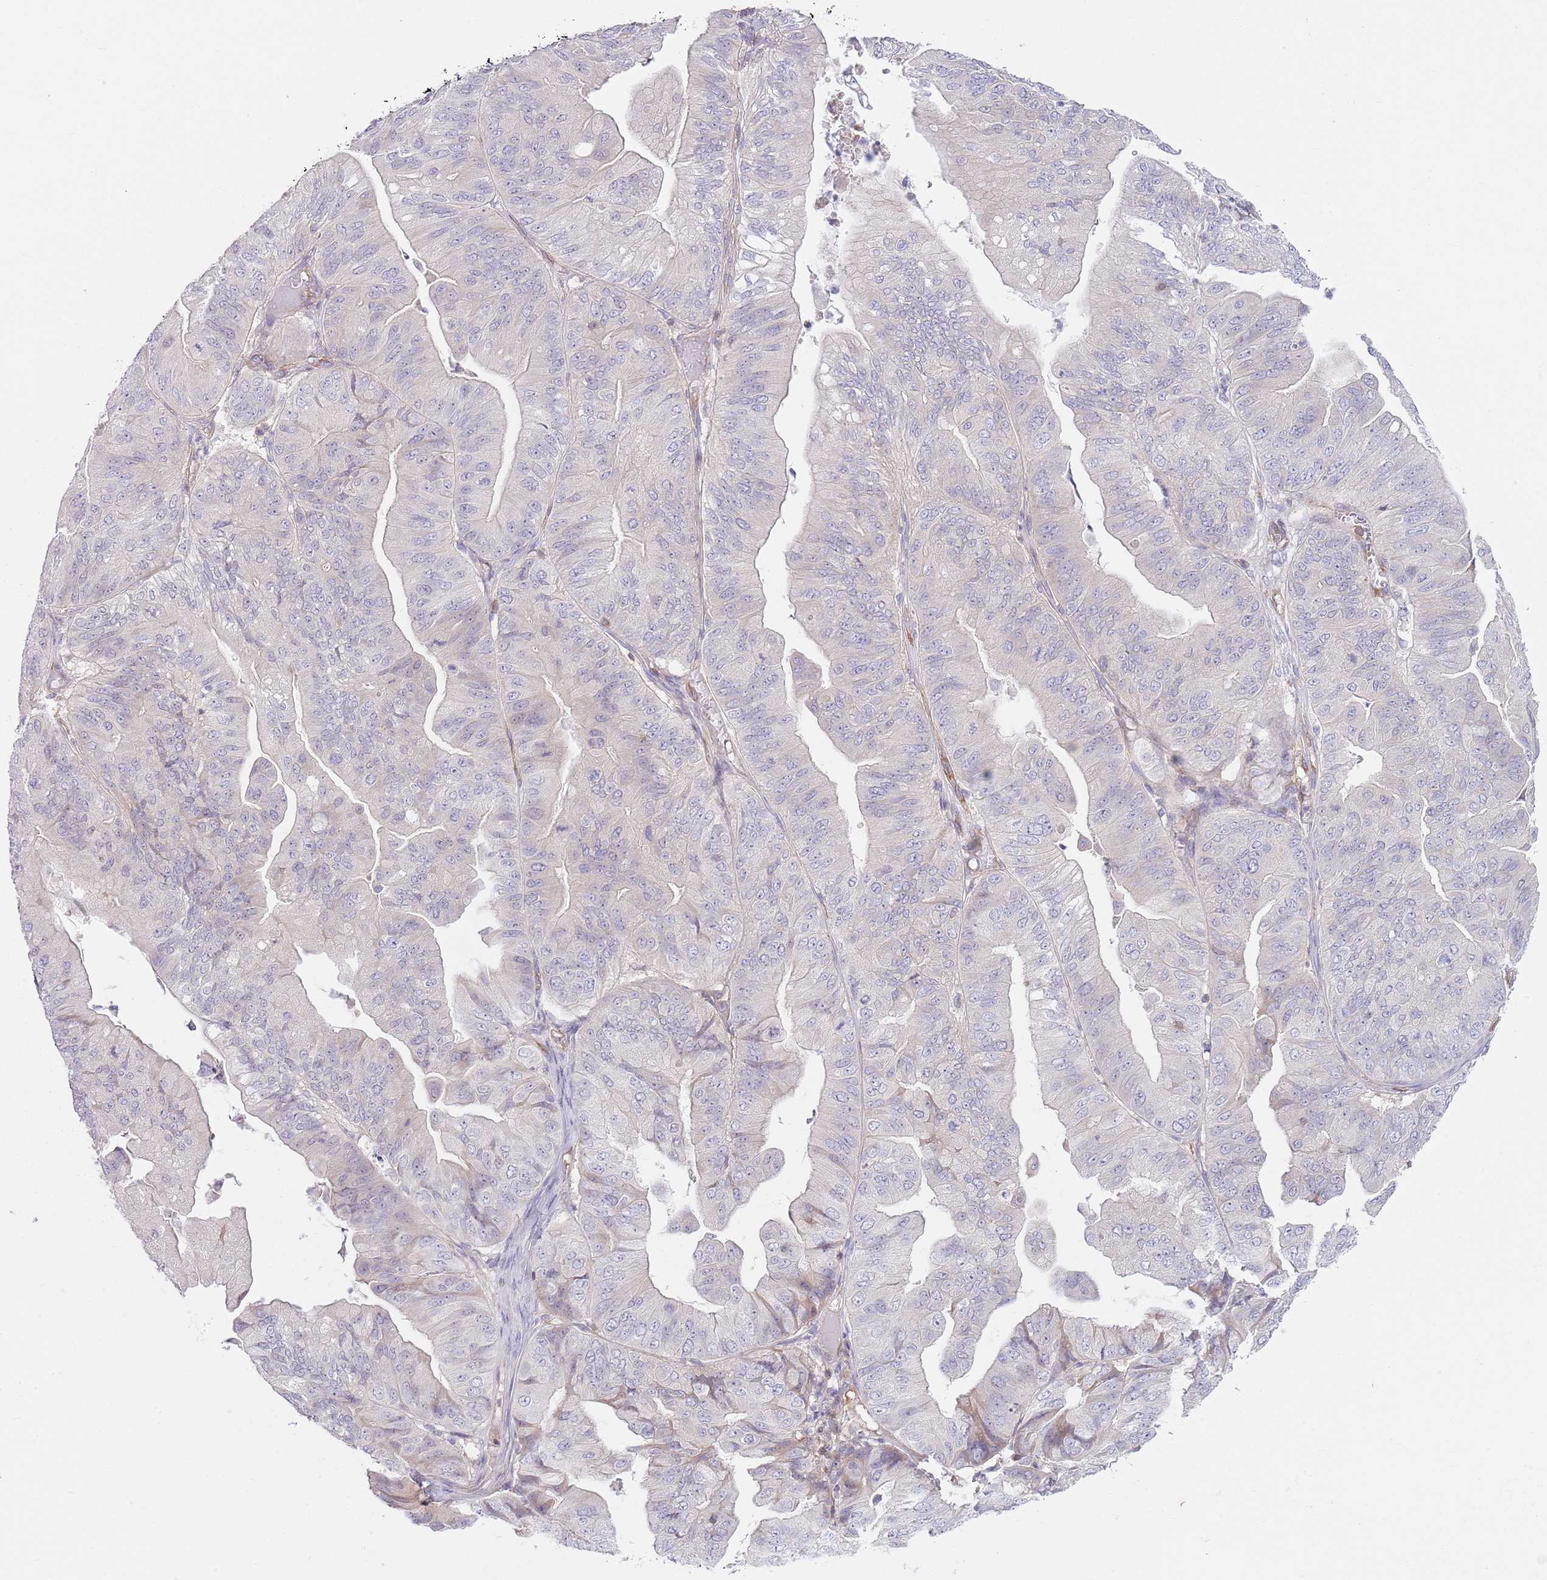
{"staining": {"intensity": "weak", "quantity": "<25%", "location": "cytoplasmic/membranous"}, "tissue": "ovarian cancer", "cell_type": "Tumor cells", "image_type": "cancer", "snomed": [{"axis": "morphology", "description": "Cystadenocarcinoma, mucinous, NOS"}, {"axis": "topography", "description": "Ovary"}], "caption": "The image shows no staining of tumor cells in mucinous cystadenocarcinoma (ovarian).", "gene": "GNAI3", "patient": {"sex": "female", "age": 61}}